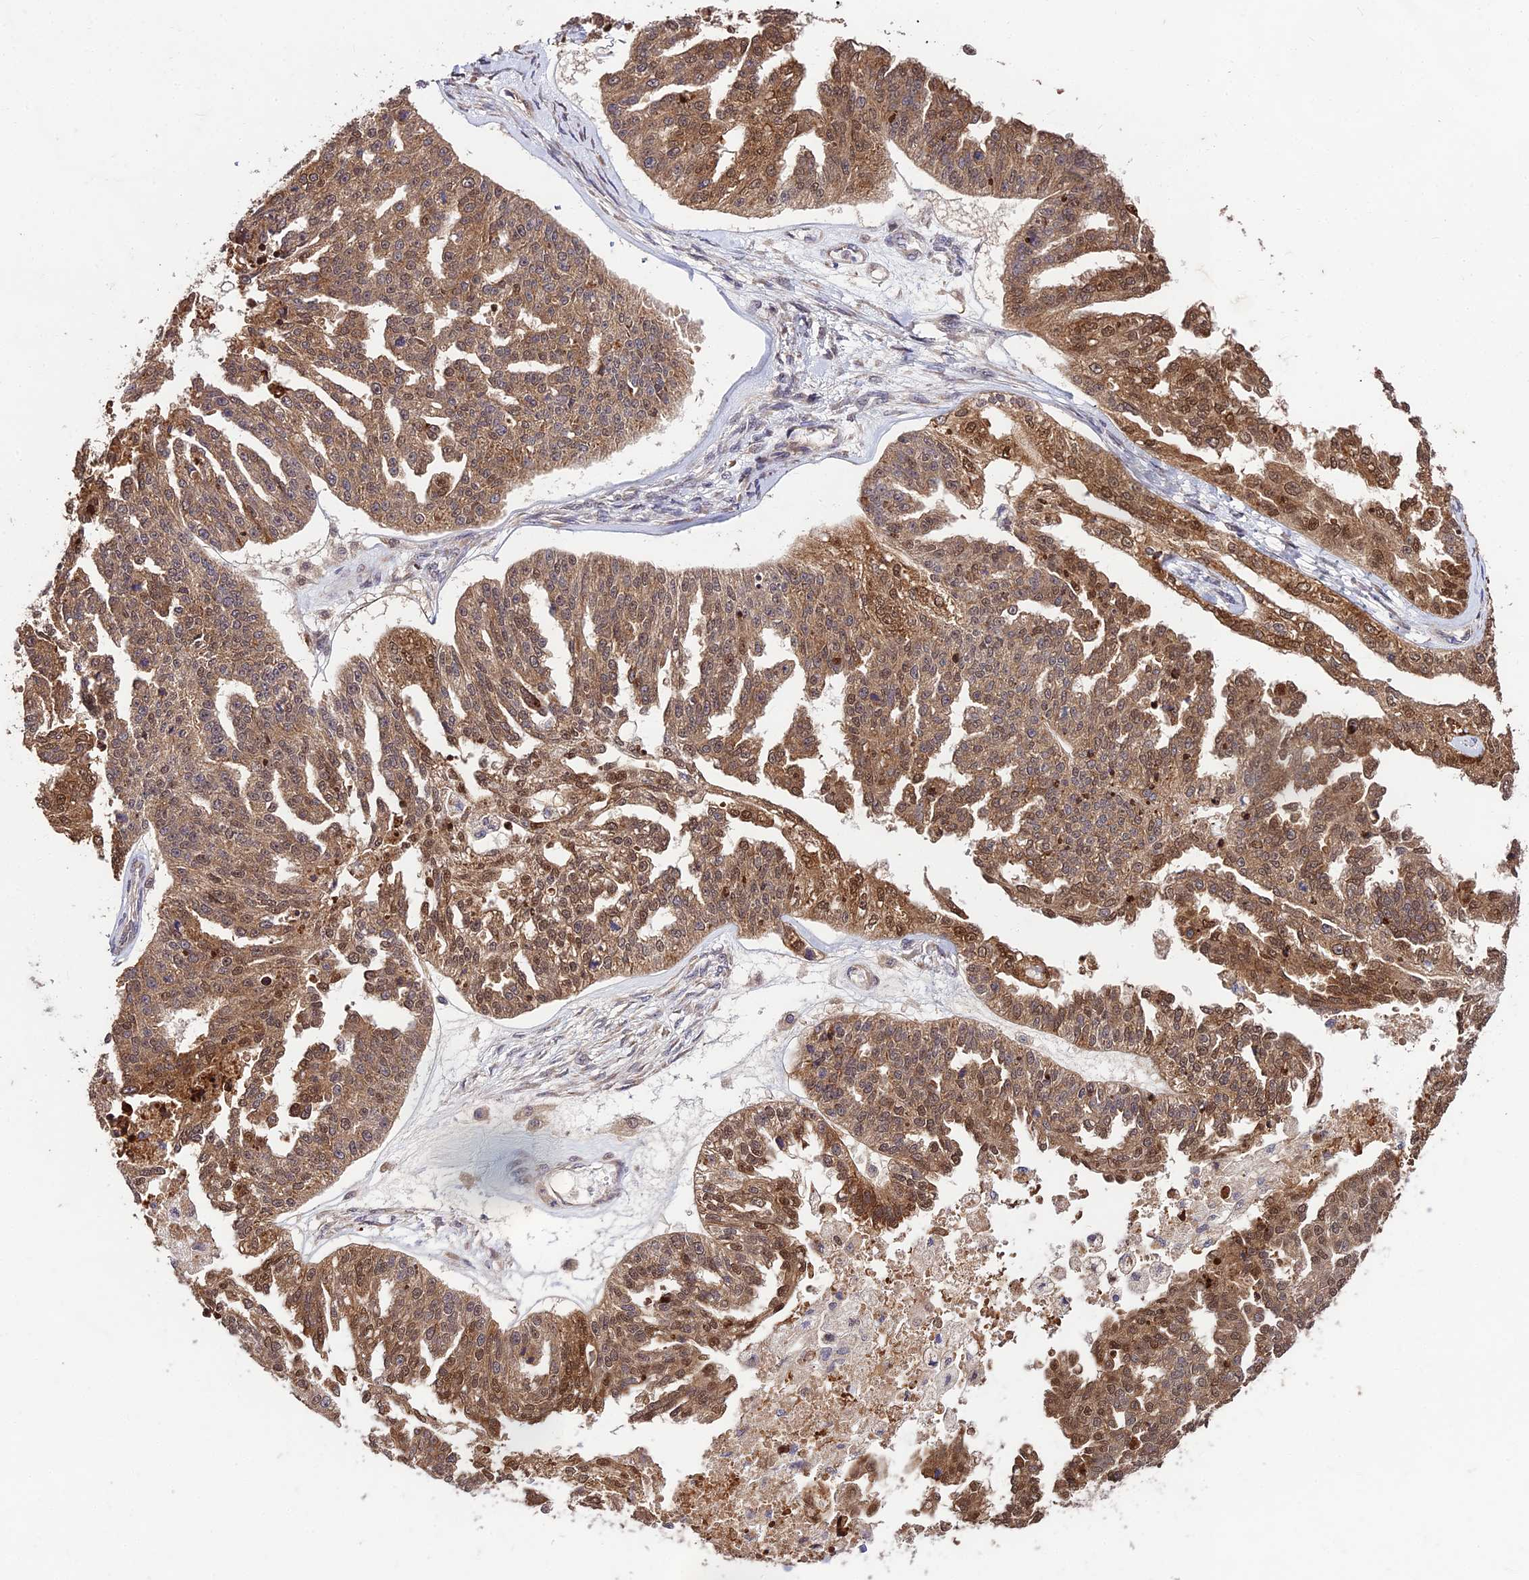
{"staining": {"intensity": "moderate", "quantity": ">75%", "location": "cytoplasmic/membranous,nuclear"}, "tissue": "ovarian cancer", "cell_type": "Tumor cells", "image_type": "cancer", "snomed": [{"axis": "morphology", "description": "Cystadenocarcinoma, serous, NOS"}, {"axis": "topography", "description": "Ovary"}], "caption": "Approximately >75% of tumor cells in human ovarian serous cystadenocarcinoma reveal moderate cytoplasmic/membranous and nuclear protein staining as visualized by brown immunohistochemical staining.", "gene": "MKKS", "patient": {"sex": "female", "age": 58}}